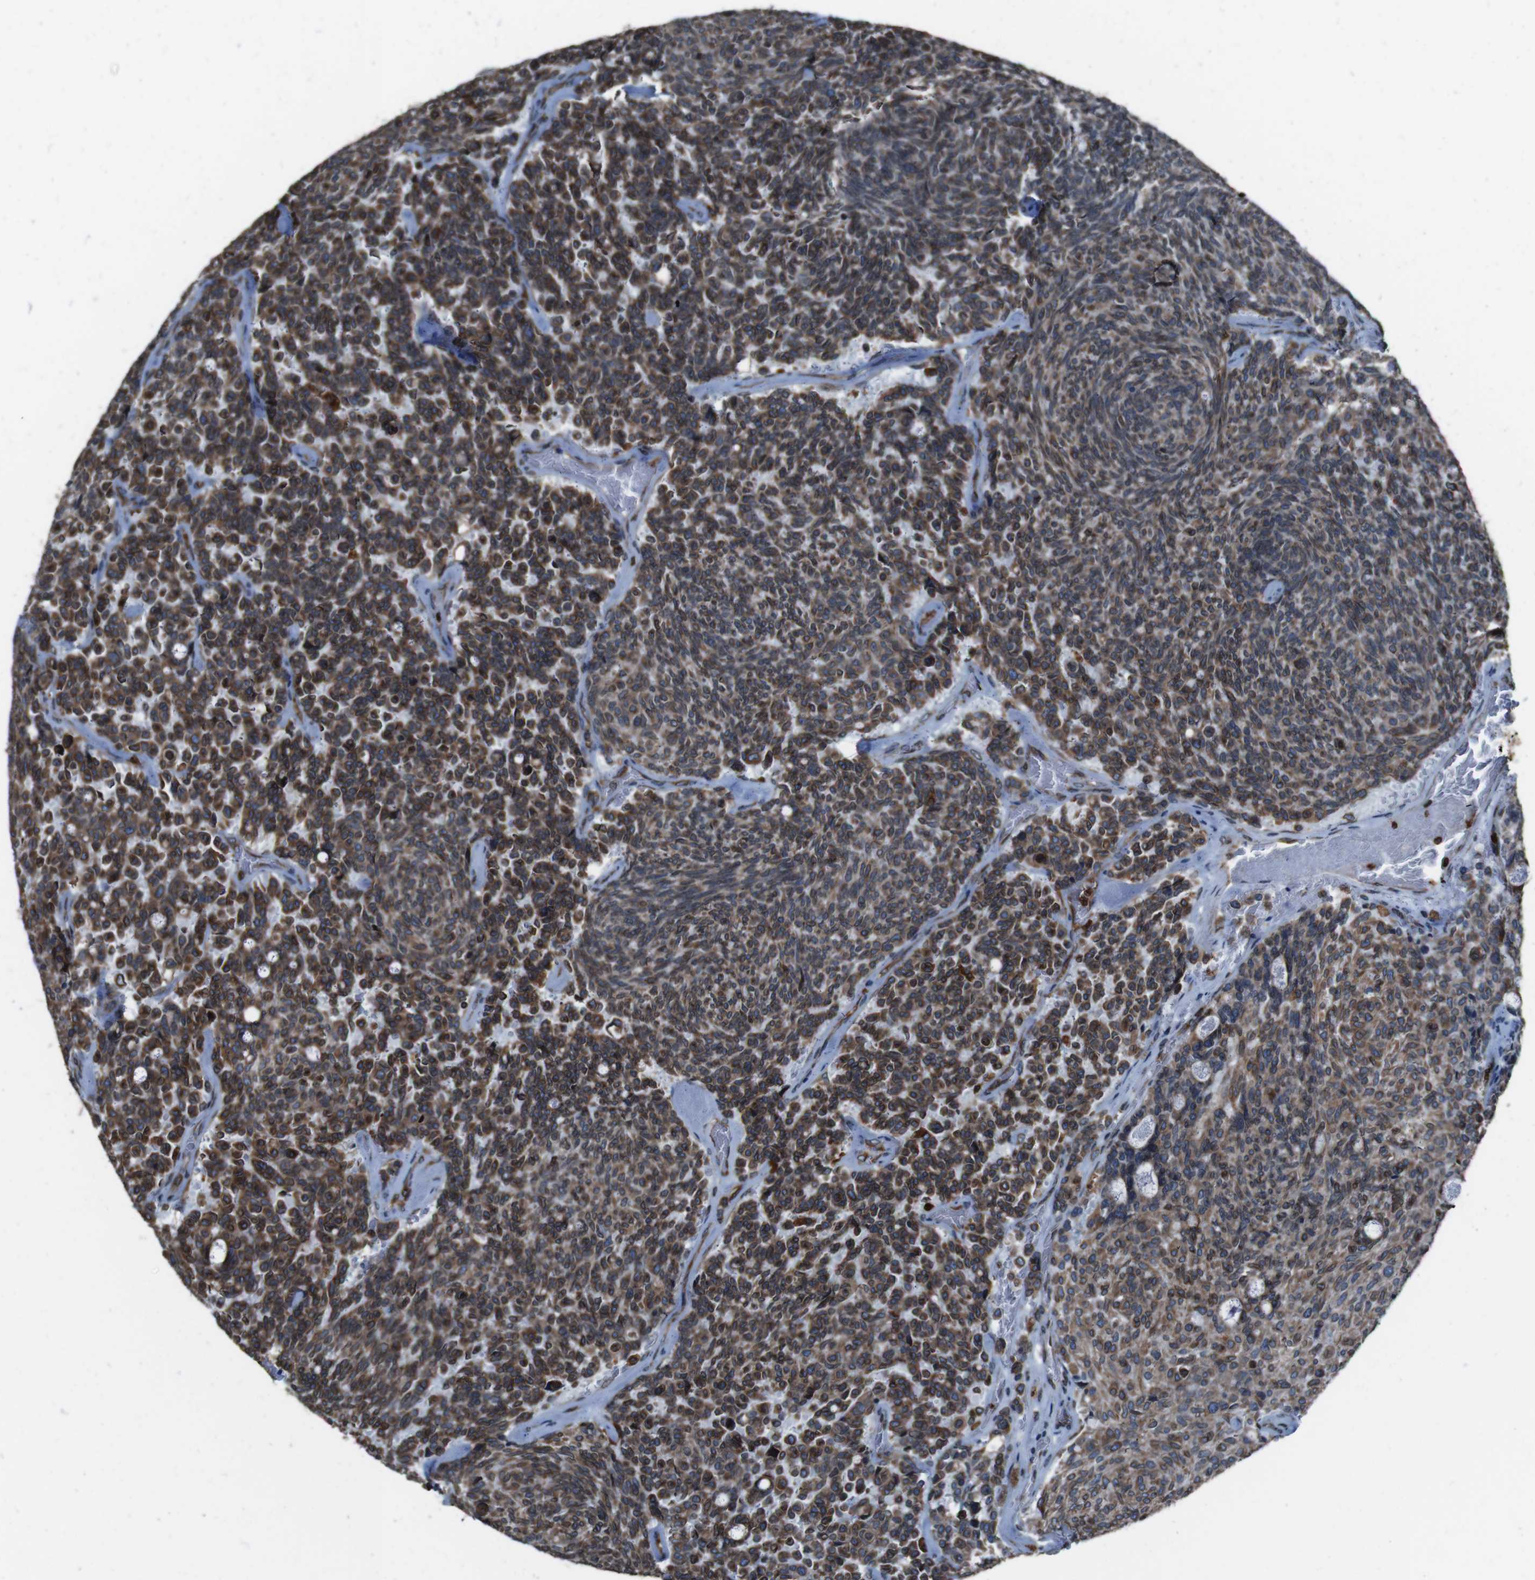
{"staining": {"intensity": "moderate", "quantity": "25%-75%", "location": "cytoplasmic/membranous"}, "tissue": "carcinoid", "cell_type": "Tumor cells", "image_type": "cancer", "snomed": [{"axis": "morphology", "description": "Carcinoid, malignant, NOS"}, {"axis": "topography", "description": "Pancreas"}], "caption": "IHC staining of carcinoid (malignant), which exhibits medium levels of moderate cytoplasmic/membranous staining in approximately 25%-75% of tumor cells indicating moderate cytoplasmic/membranous protein staining. The staining was performed using DAB (3,3'-diaminobenzidine) (brown) for protein detection and nuclei were counterstained in hematoxylin (blue).", "gene": "APMAP", "patient": {"sex": "female", "age": 54}}